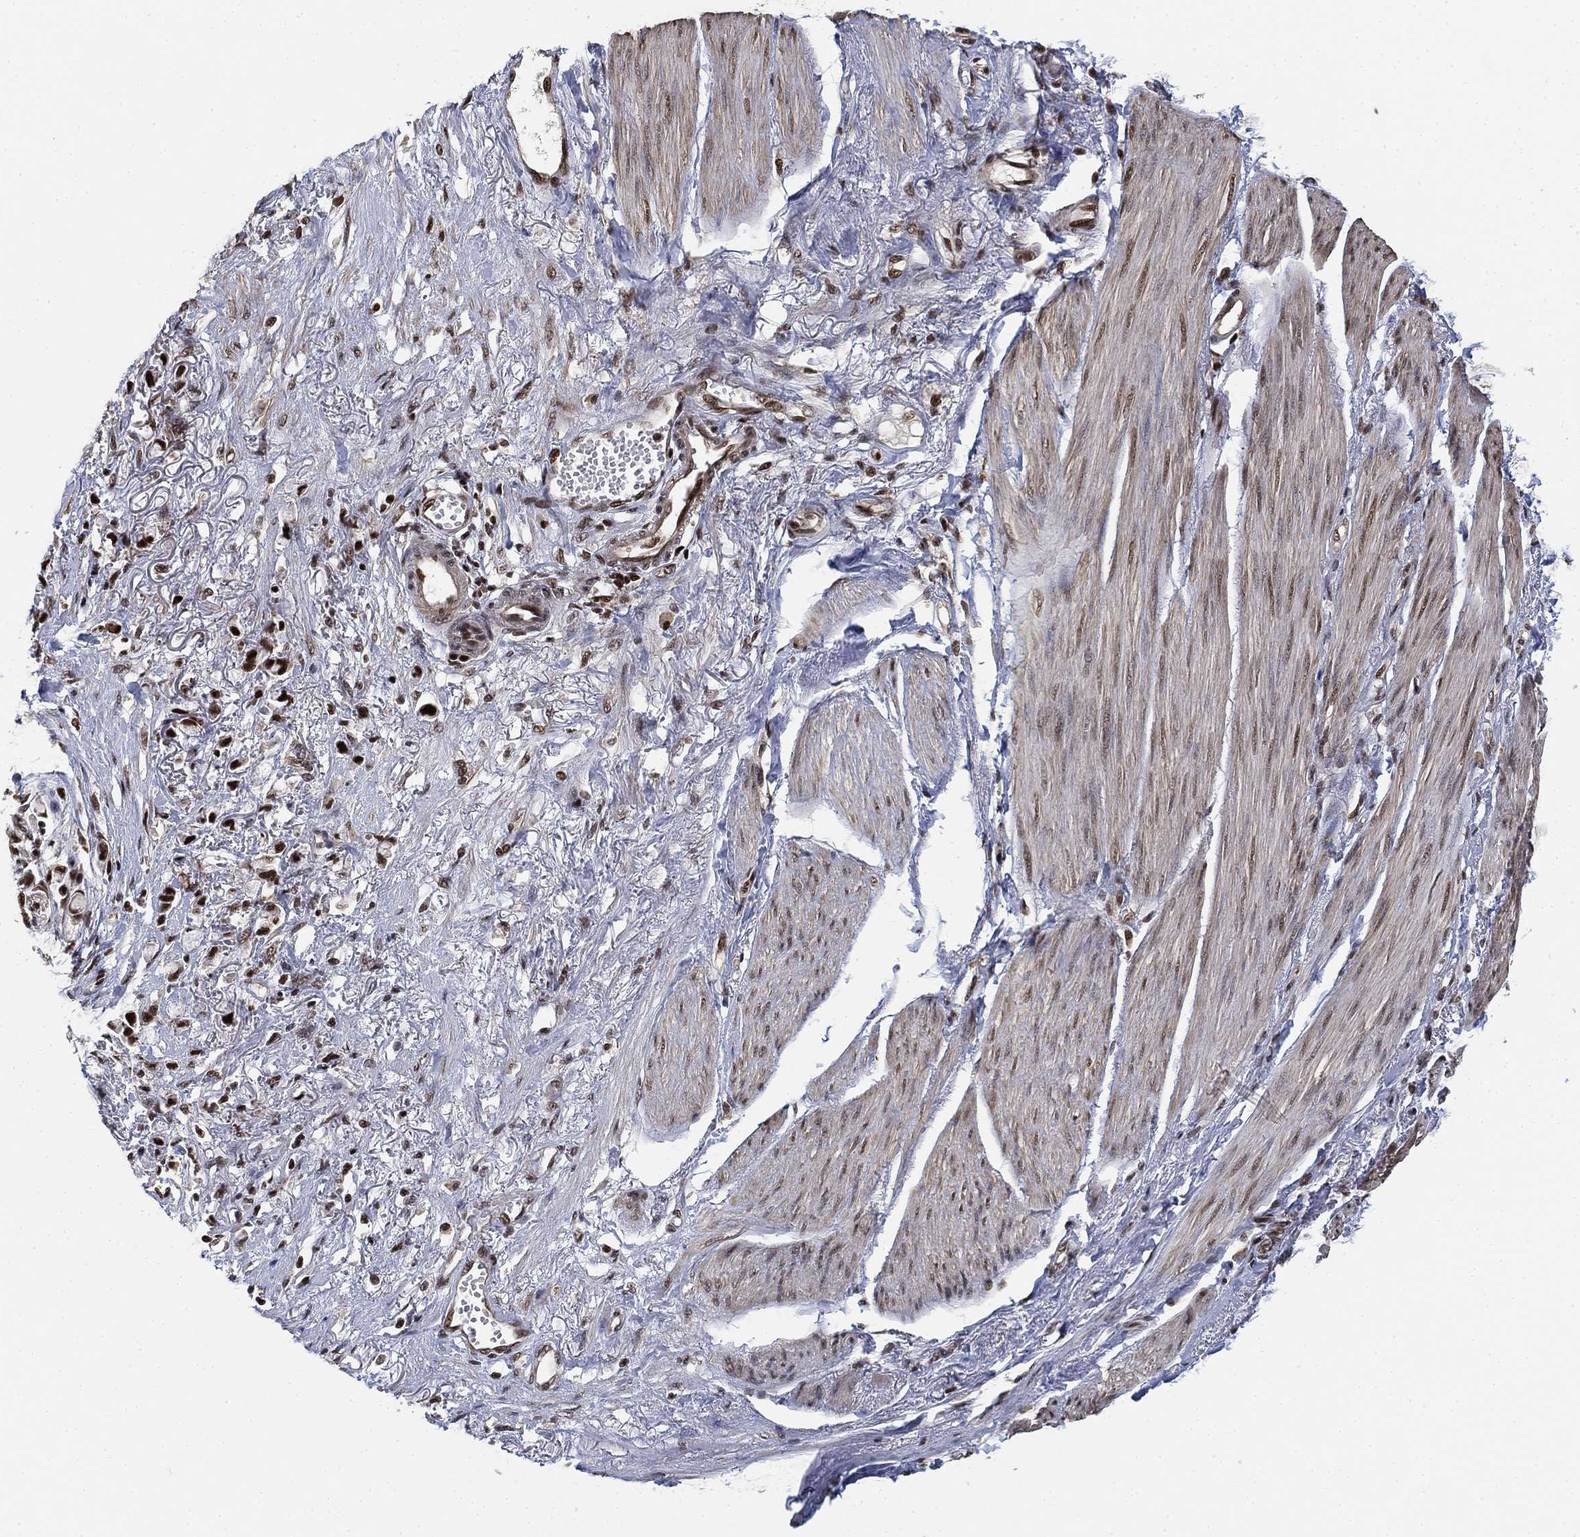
{"staining": {"intensity": "strong", "quantity": ">75%", "location": "nuclear"}, "tissue": "stomach cancer", "cell_type": "Tumor cells", "image_type": "cancer", "snomed": [{"axis": "morphology", "description": "Adenocarcinoma, NOS"}, {"axis": "topography", "description": "Stomach"}], "caption": "A high-resolution histopathology image shows immunohistochemistry (IHC) staining of adenocarcinoma (stomach), which displays strong nuclear expression in approximately >75% of tumor cells. (Brightfield microscopy of DAB IHC at high magnification).", "gene": "ZSCAN30", "patient": {"sex": "female", "age": 81}}